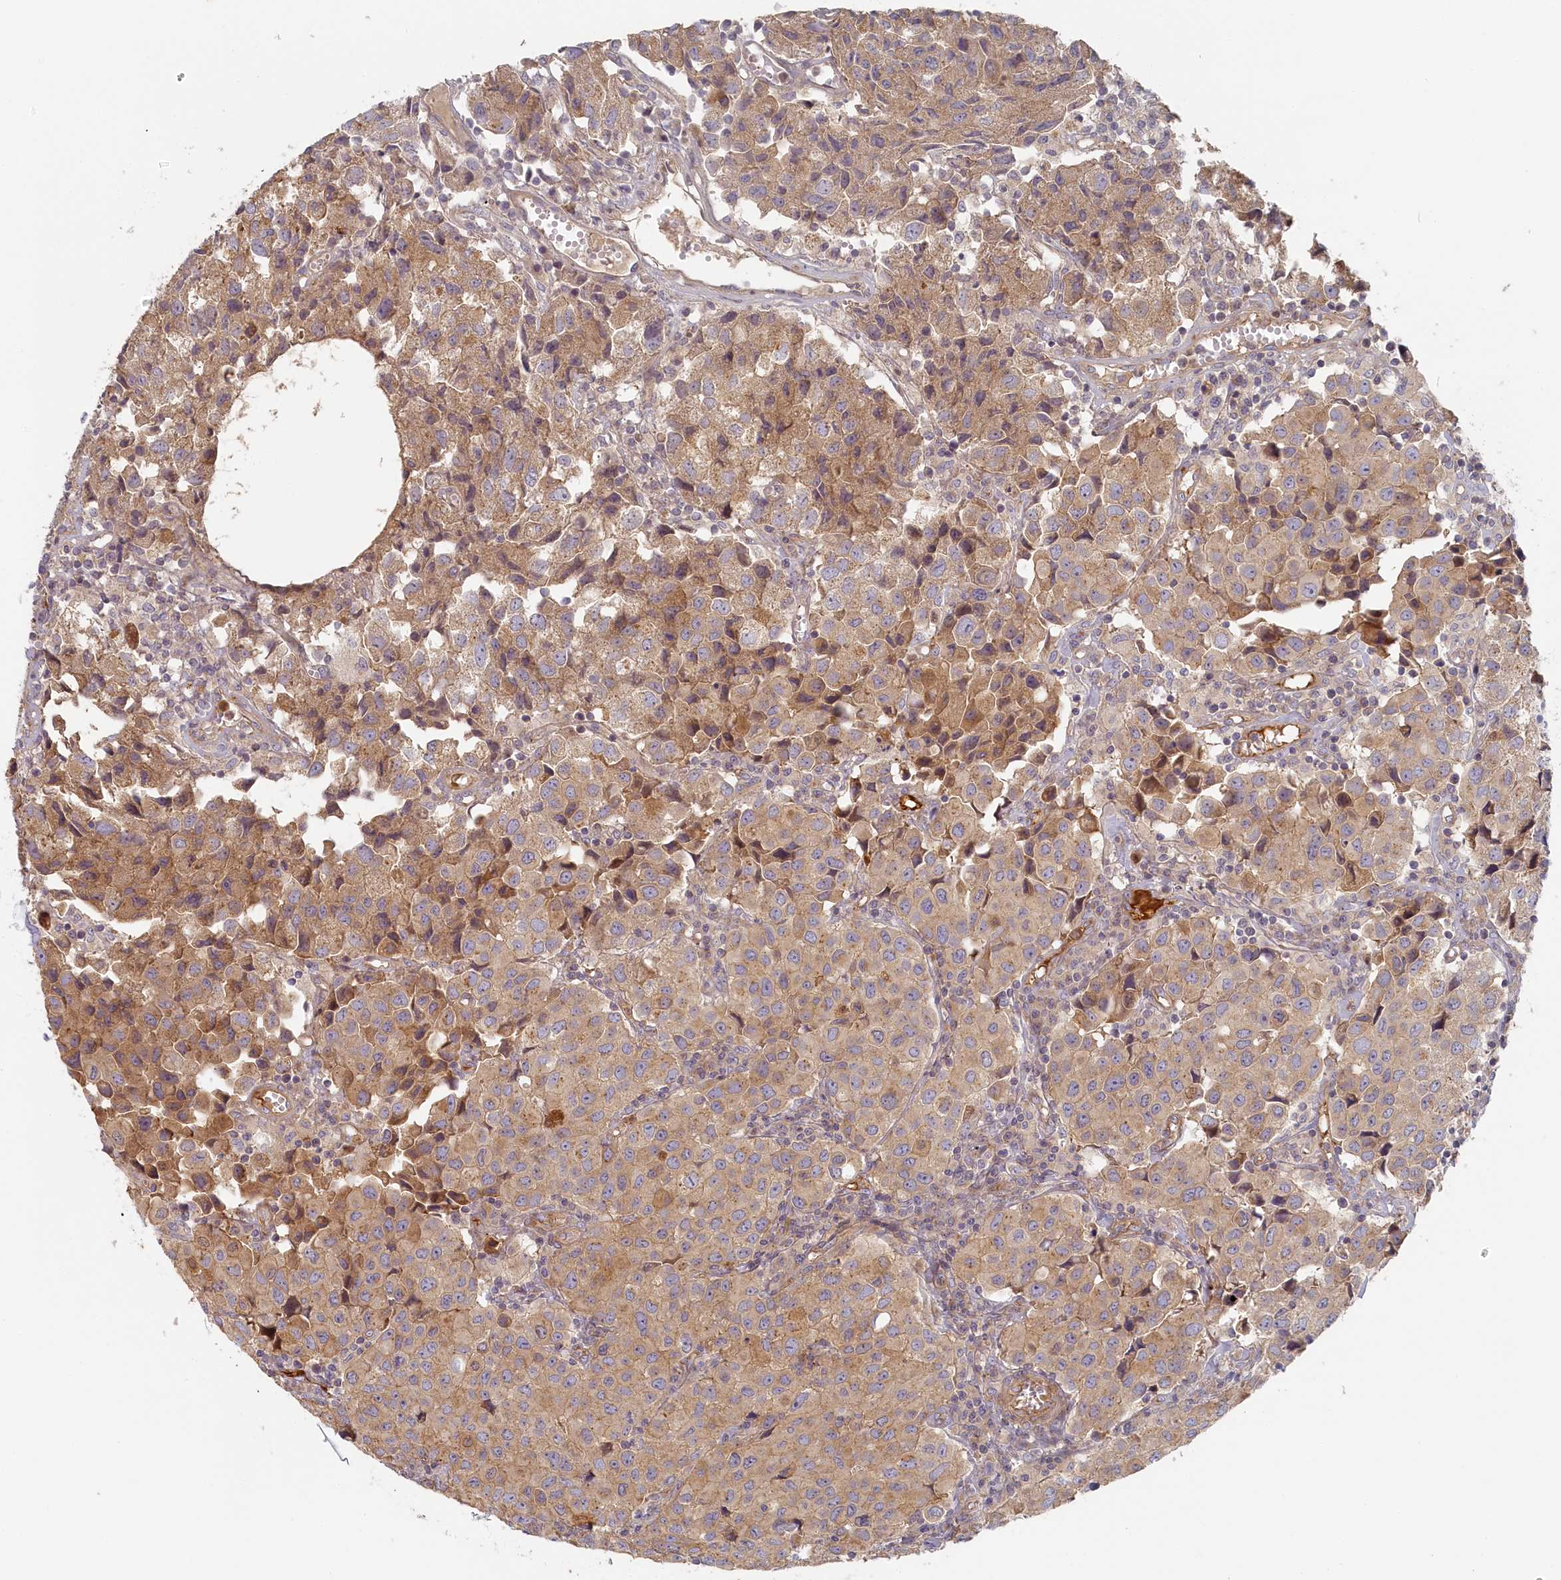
{"staining": {"intensity": "moderate", "quantity": "25%-75%", "location": "cytoplasmic/membranous"}, "tissue": "urothelial cancer", "cell_type": "Tumor cells", "image_type": "cancer", "snomed": [{"axis": "morphology", "description": "Urothelial carcinoma, High grade"}, {"axis": "topography", "description": "Urinary bladder"}], "caption": "This is an image of immunohistochemistry (IHC) staining of high-grade urothelial carcinoma, which shows moderate positivity in the cytoplasmic/membranous of tumor cells.", "gene": "STX16", "patient": {"sex": "female", "age": 75}}